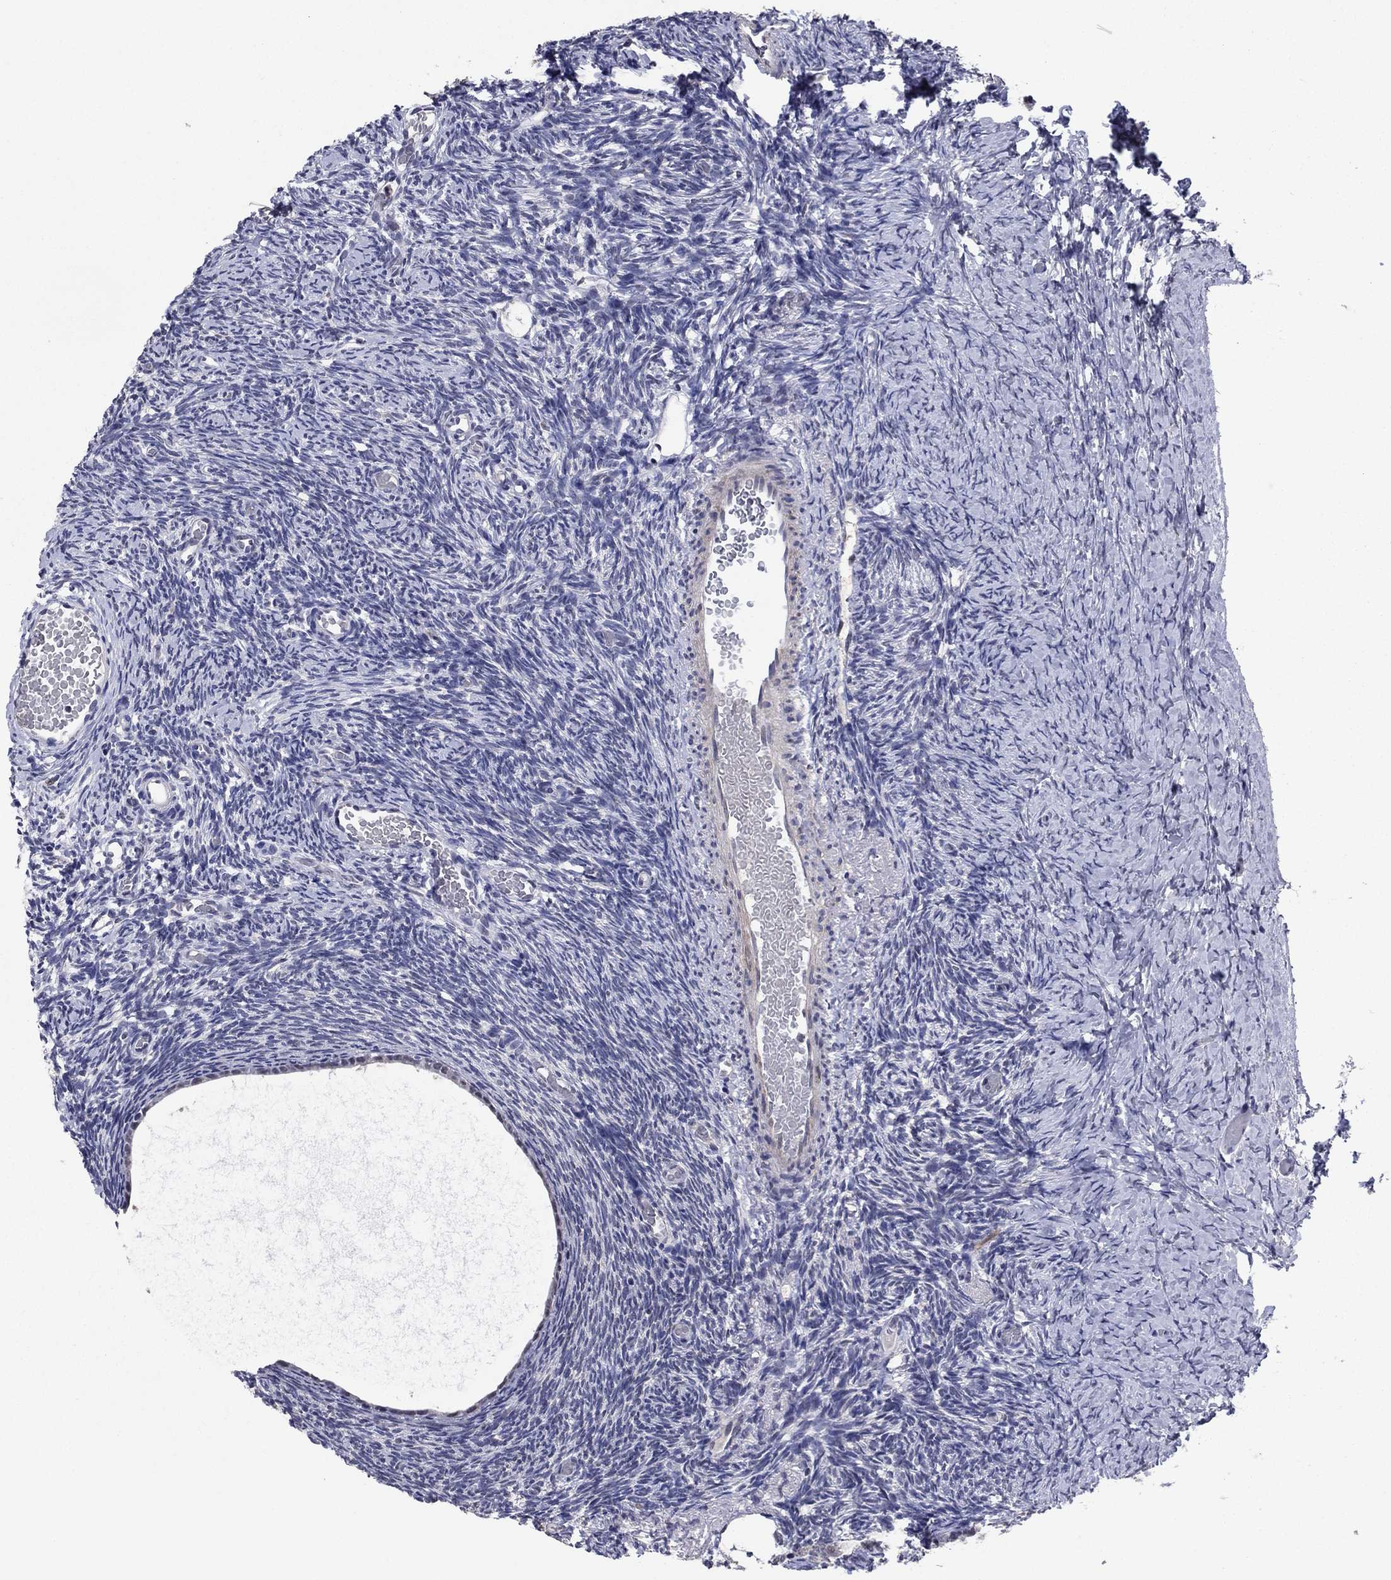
{"staining": {"intensity": "negative", "quantity": "none", "location": "none"}, "tissue": "ovary", "cell_type": "Follicle cells", "image_type": "normal", "snomed": [{"axis": "morphology", "description": "Normal tissue, NOS"}, {"axis": "topography", "description": "Ovary"}], "caption": "Normal ovary was stained to show a protein in brown. There is no significant staining in follicle cells. (Brightfield microscopy of DAB (3,3'-diaminobenzidine) IHC at high magnification).", "gene": "TYMS", "patient": {"sex": "female", "age": 39}}